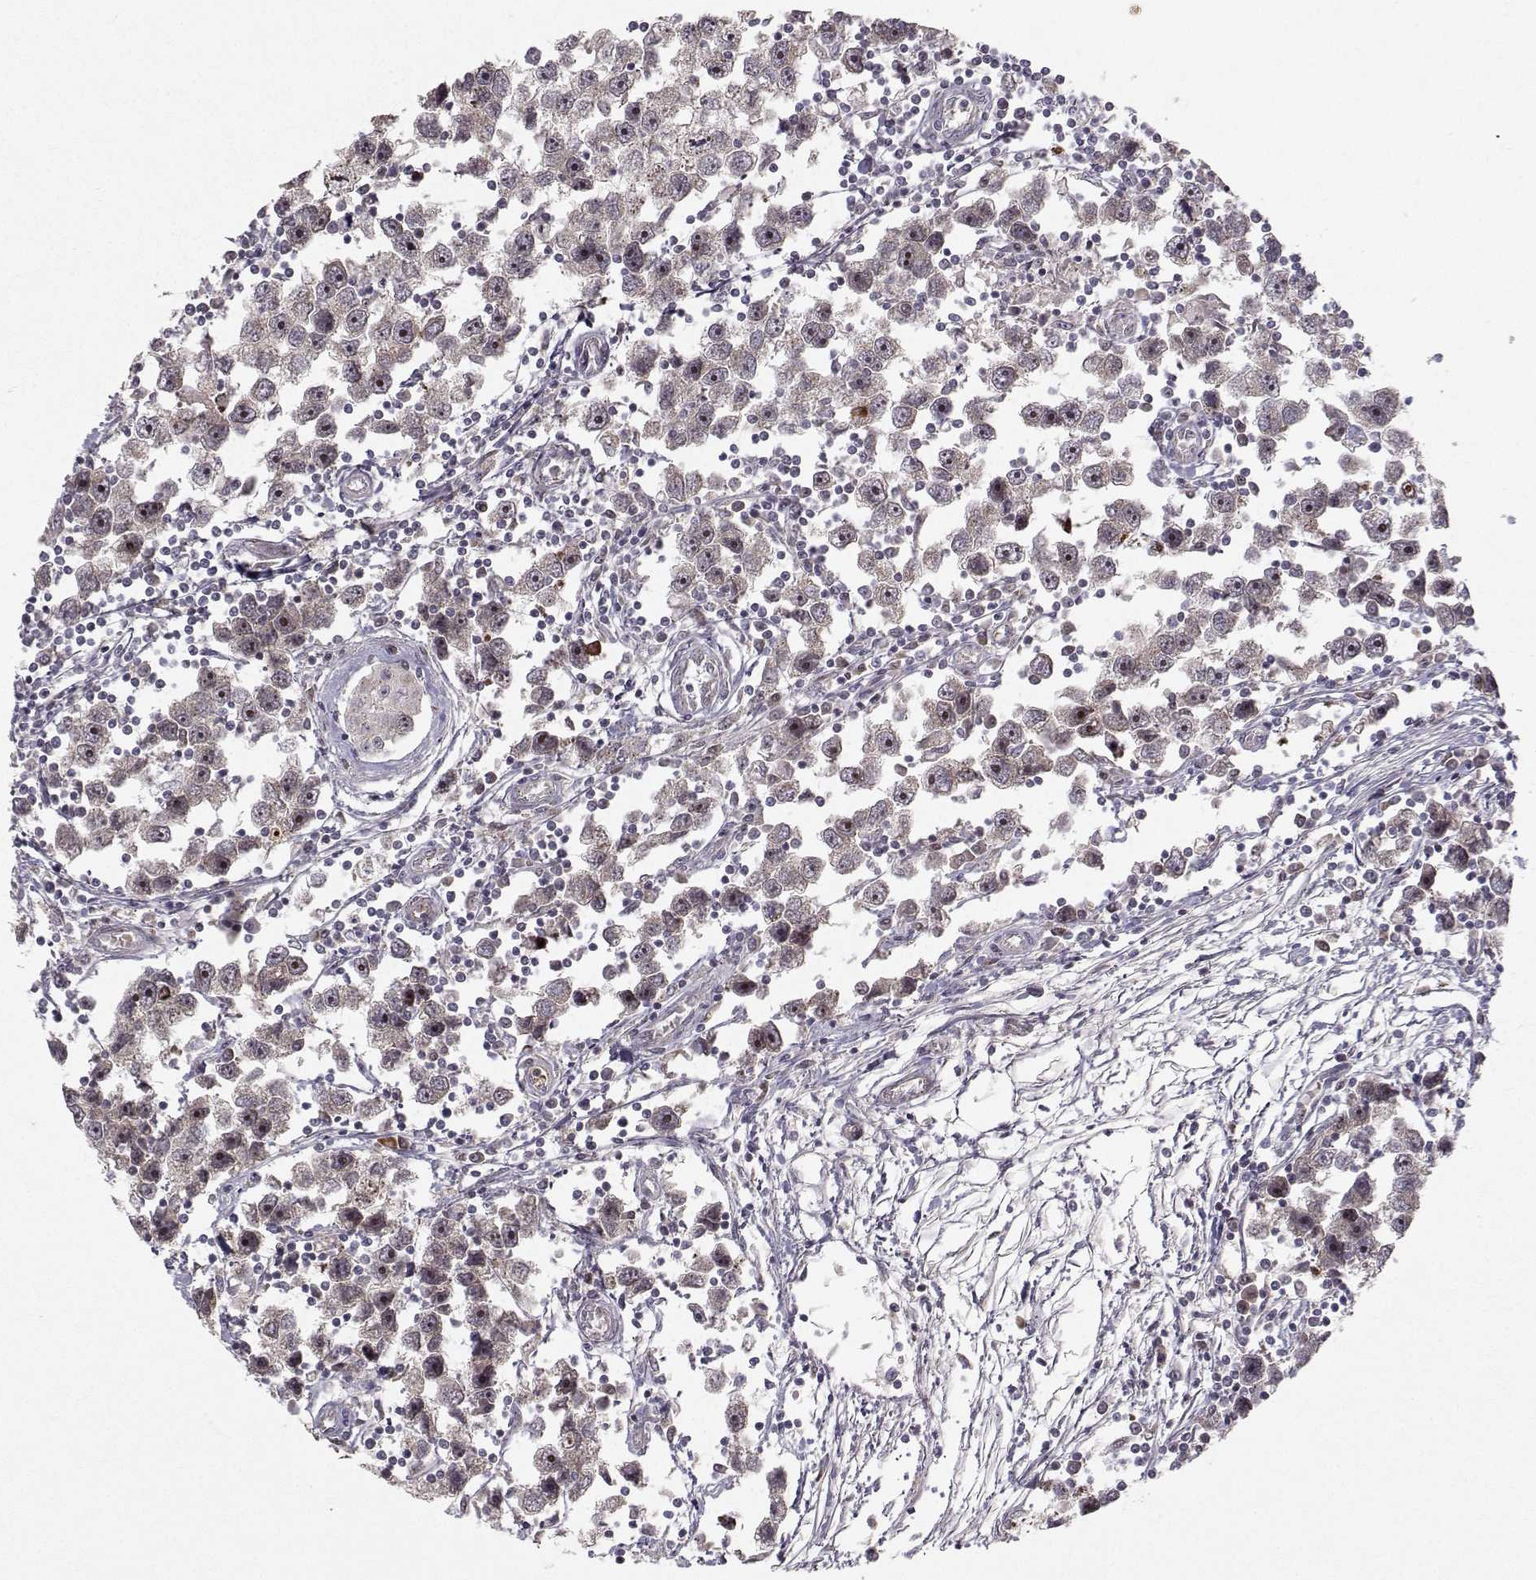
{"staining": {"intensity": "strong", "quantity": "<25%", "location": "nuclear"}, "tissue": "testis cancer", "cell_type": "Tumor cells", "image_type": "cancer", "snomed": [{"axis": "morphology", "description": "Seminoma, NOS"}, {"axis": "topography", "description": "Testis"}], "caption": "Tumor cells display medium levels of strong nuclear expression in about <25% of cells in testis cancer (seminoma).", "gene": "APC", "patient": {"sex": "male", "age": 30}}